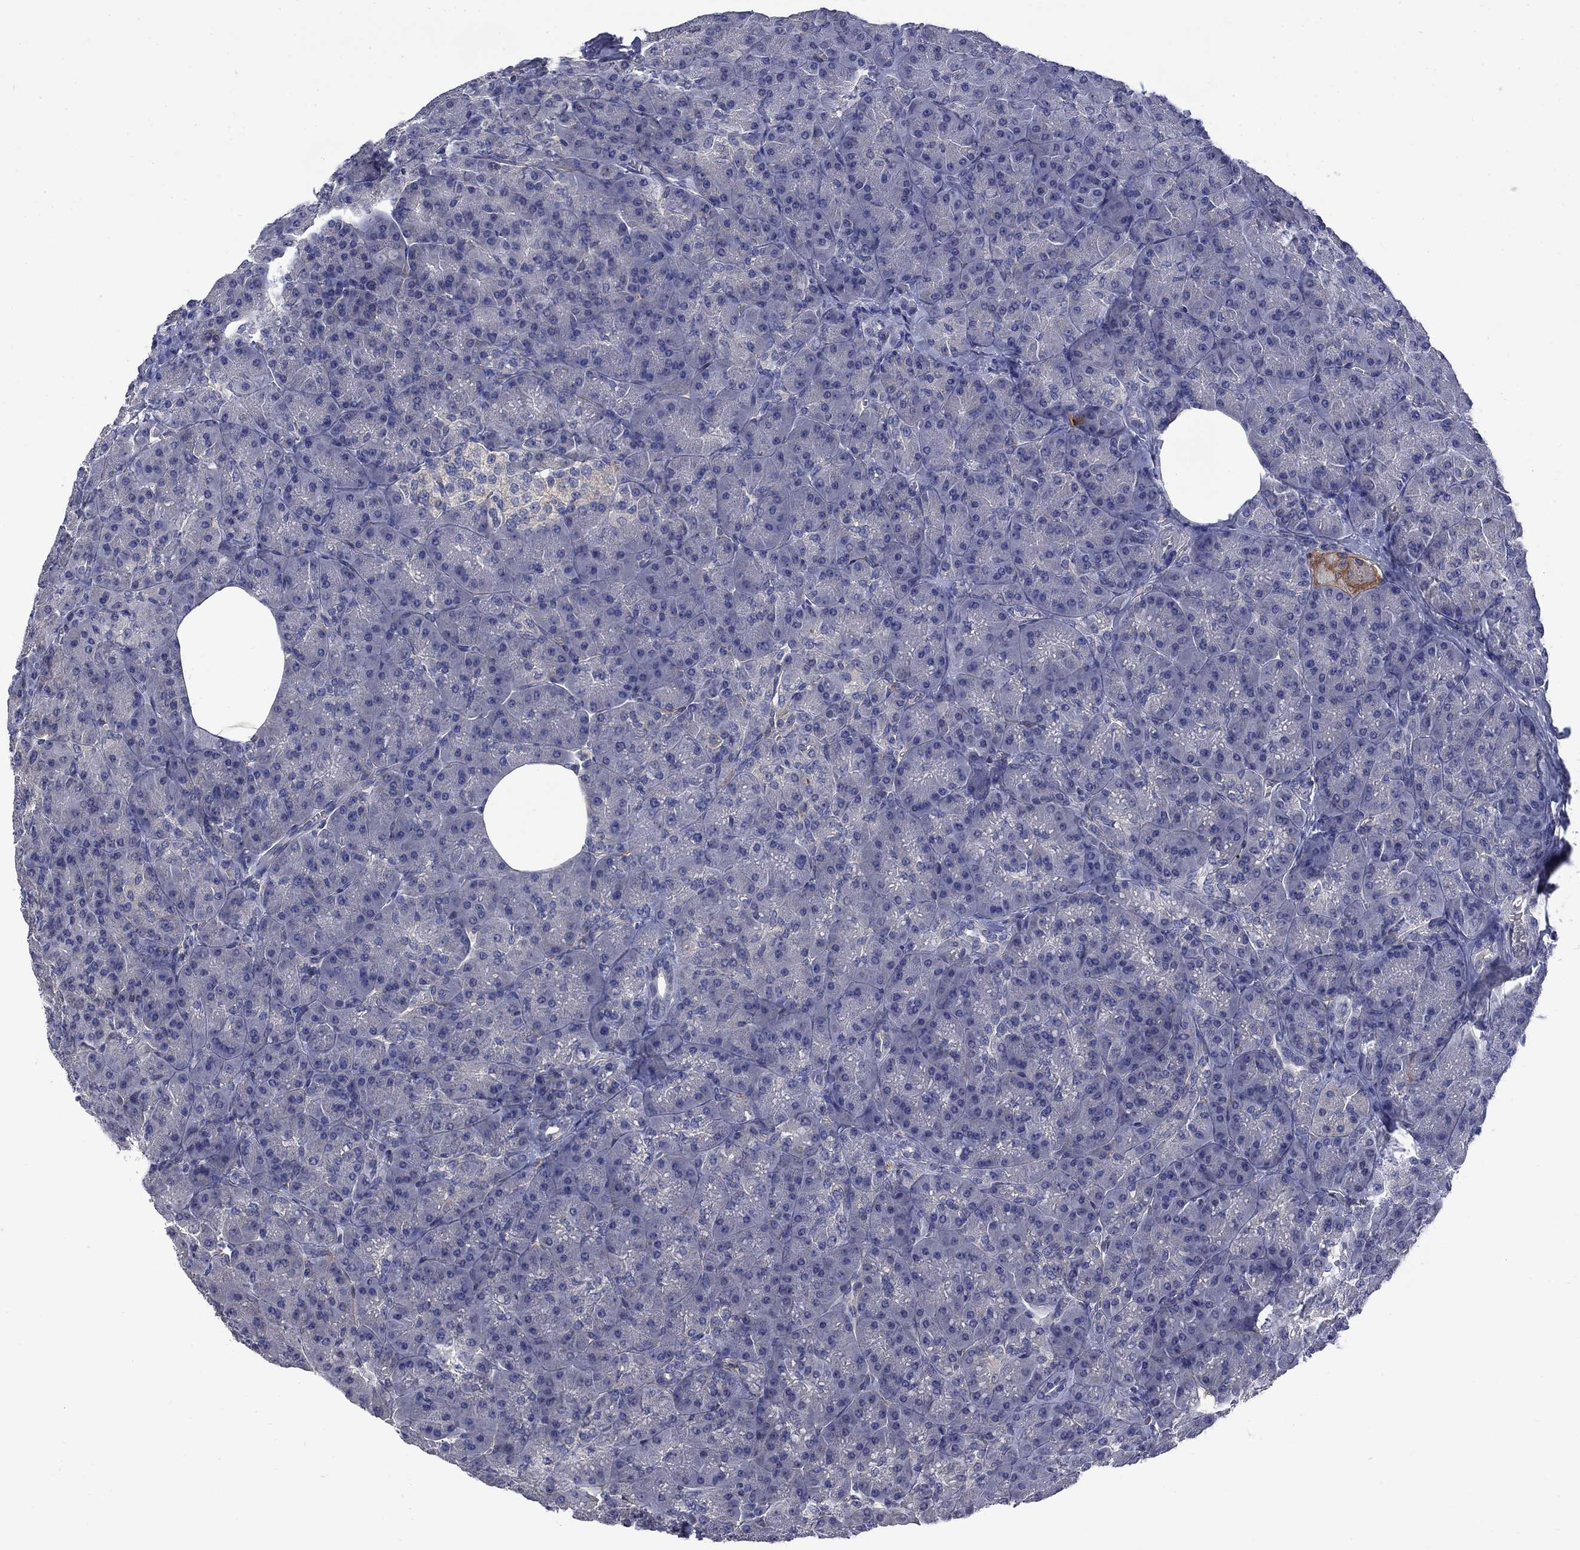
{"staining": {"intensity": "negative", "quantity": "none", "location": "none"}, "tissue": "pancreas", "cell_type": "Exocrine glandular cells", "image_type": "normal", "snomed": [{"axis": "morphology", "description": "Normal tissue, NOS"}, {"axis": "topography", "description": "Pancreas"}], "caption": "Immunohistochemistry of unremarkable pancreas displays no staining in exocrine glandular cells. The staining was performed using DAB to visualize the protein expression in brown, while the nuclei were stained in blue with hematoxylin (Magnification: 20x).", "gene": "HSPA12A", "patient": {"sex": "male", "age": 57}}